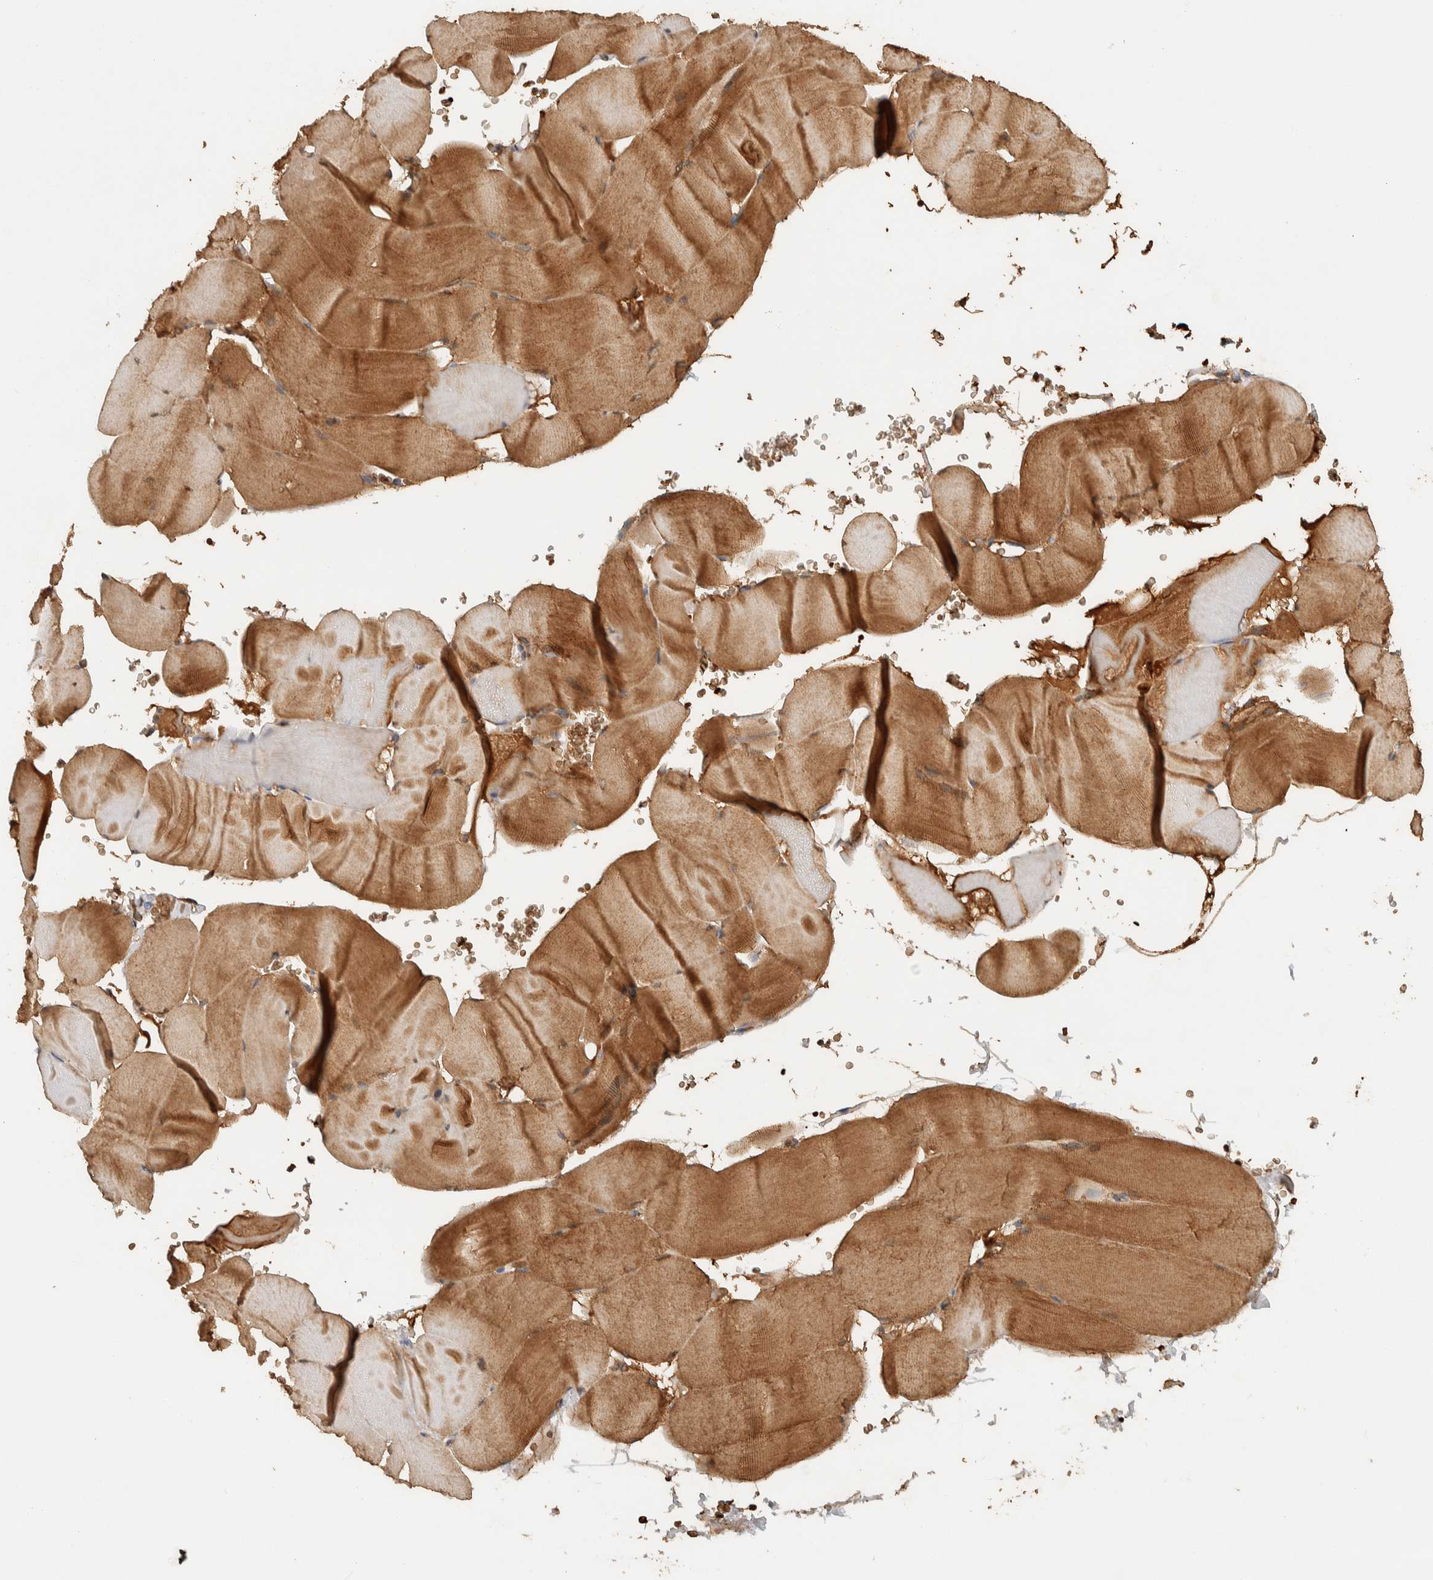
{"staining": {"intensity": "moderate", "quantity": ">75%", "location": "cytoplasmic/membranous"}, "tissue": "skeletal muscle", "cell_type": "Myocytes", "image_type": "normal", "snomed": [{"axis": "morphology", "description": "Normal tissue, NOS"}, {"axis": "topography", "description": "Skeletal muscle"}], "caption": "A medium amount of moderate cytoplasmic/membranous expression is present in about >75% of myocytes in unremarkable skeletal muscle.", "gene": "TTI2", "patient": {"sex": "male", "age": 62}}